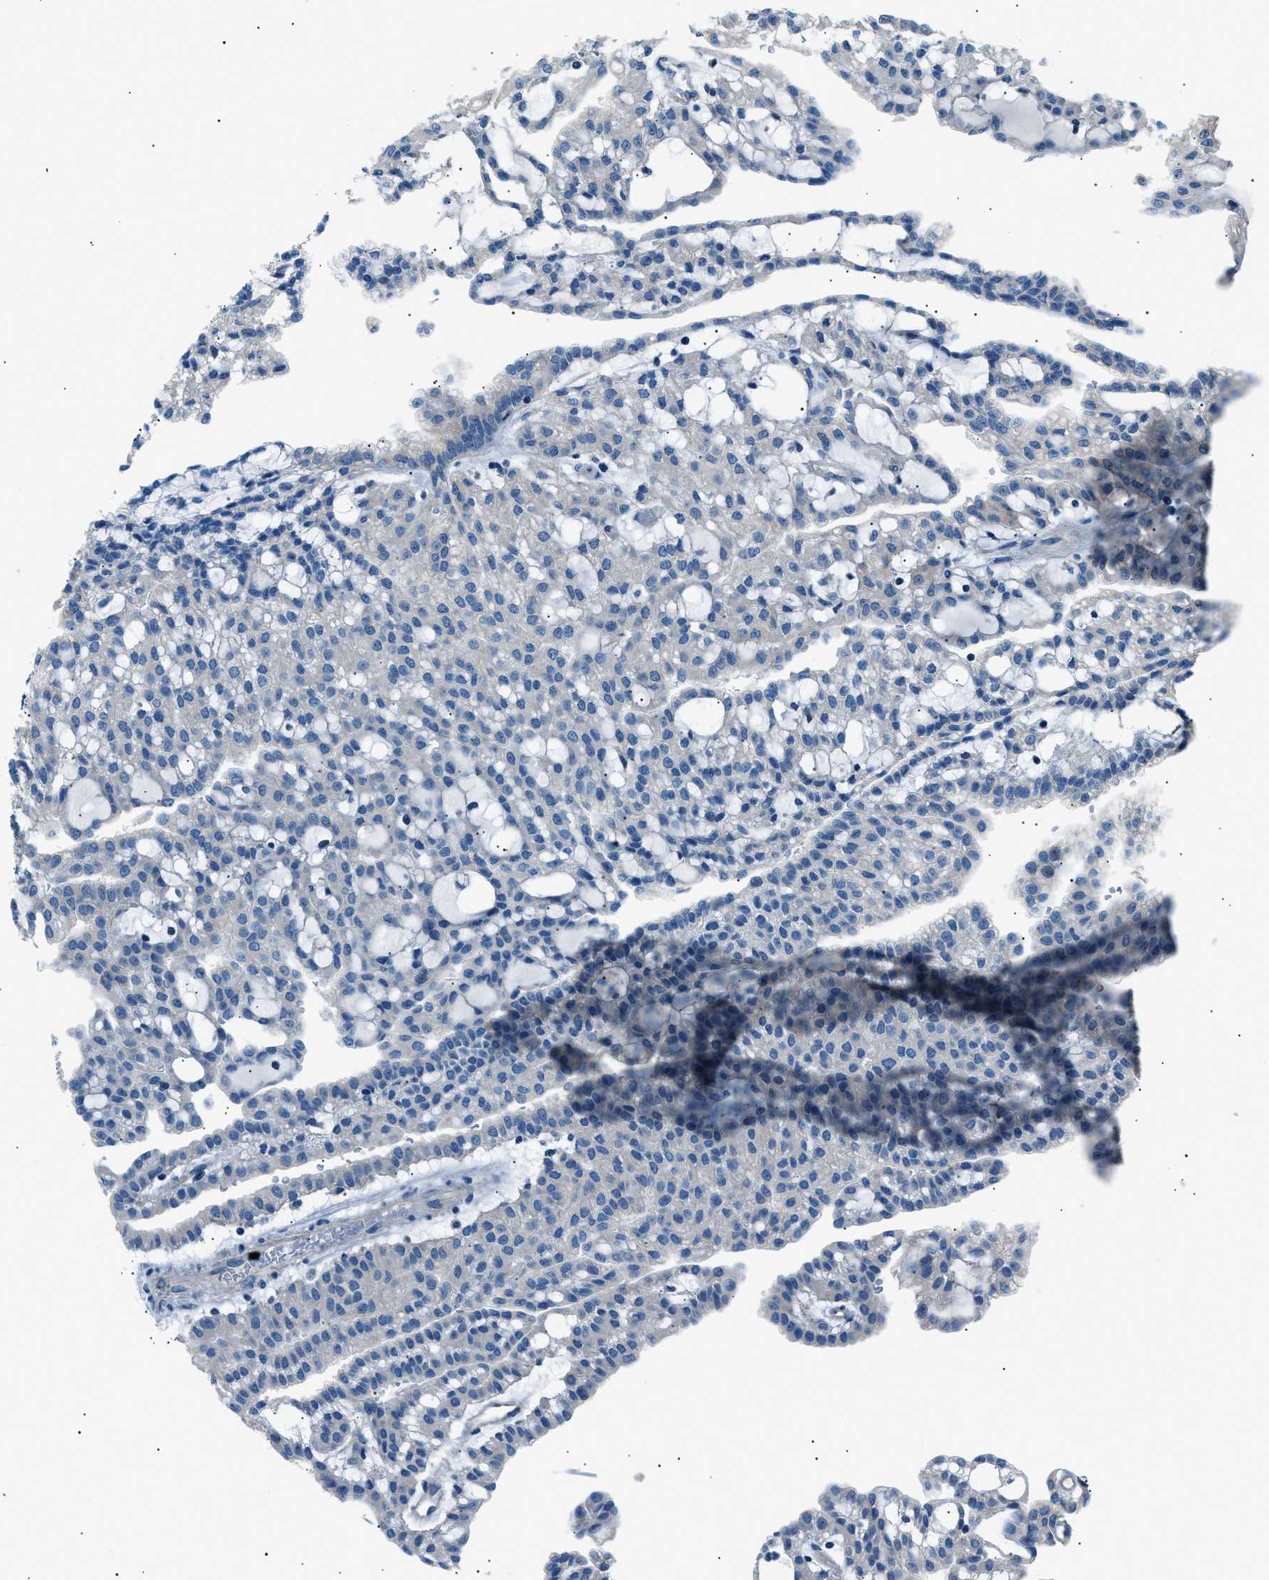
{"staining": {"intensity": "negative", "quantity": "none", "location": "none"}, "tissue": "renal cancer", "cell_type": "Tumor cells", "image_type": "cancer", "snomed": [{"axis": "morphology", "description": "Adenocarcinoma, NOS"}, {"axis": "topography", "description": "Kidney"}], "caption": "DAB (3,3'-diaminobenzidine) immunohistochemical staining of human renal cancer (adenocarcinoma) reveals no significant staining in tumor cells.", "gene": "LRRC37B", "patient": {"sex": "male", "age": 63}}